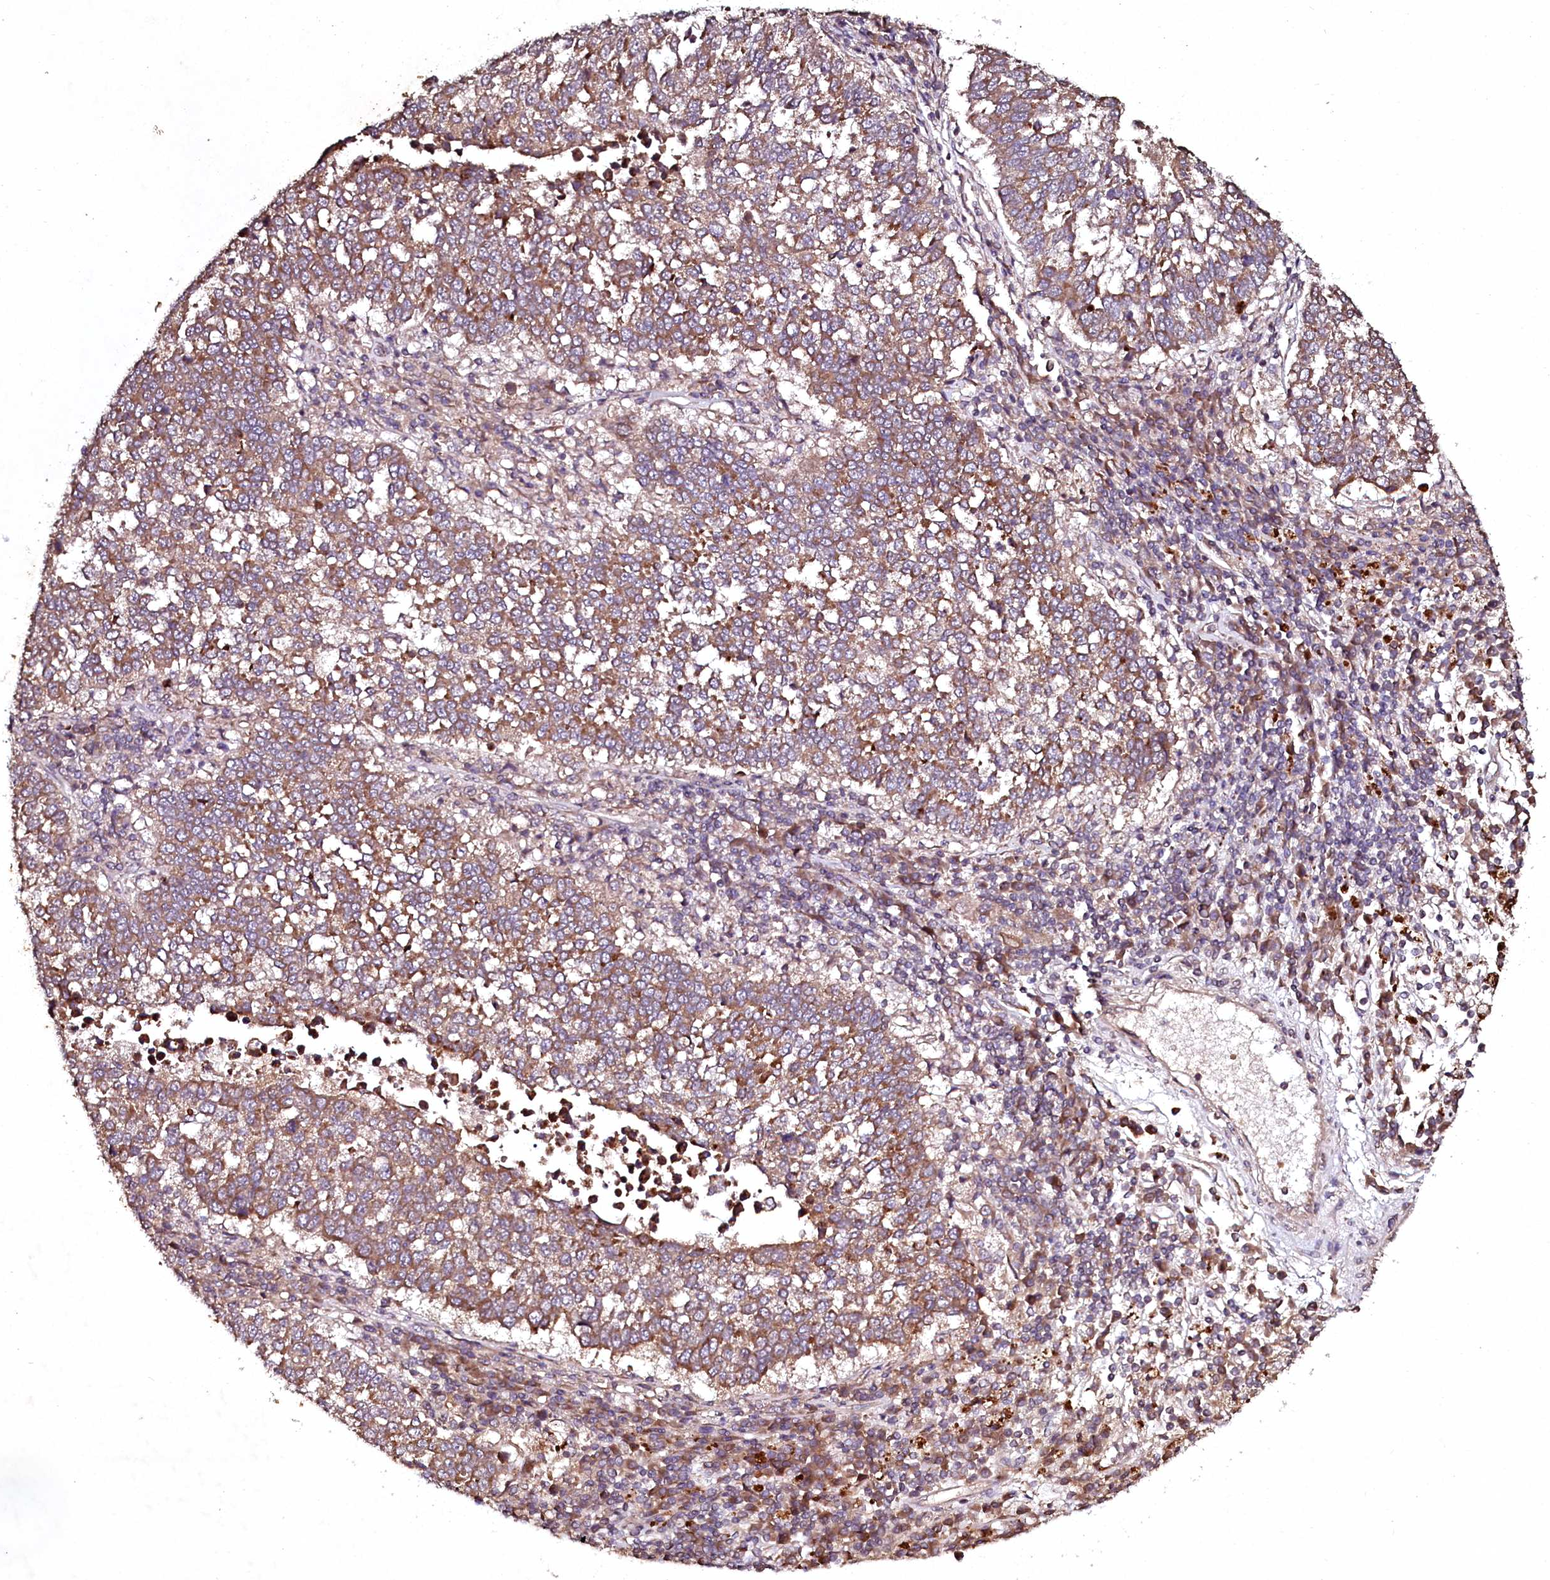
{"staining": {"intensity": "moderate", "quantity": ">75%", "location": "cytoplasmic/membranous"}, "tissue": "lung cancer", "cell_type": "Tumor cells", "image_type": "cancer", "snomed": [{"axis": "morphology", "description": "Squamous cell carcinoma, NOS"}, {"axis": "topography", "description": "Lung"}], "caption": "A high-resolution micrograph shows immunohistochemistry (IHC) staining of squamous cell carcinoma (lung), which demonstrates moderate cytoplasmic/membranous positivity in about >75% of tumor cells.", "gene": "SEC24C", "patient": {"sex": "male", "age": 73}}